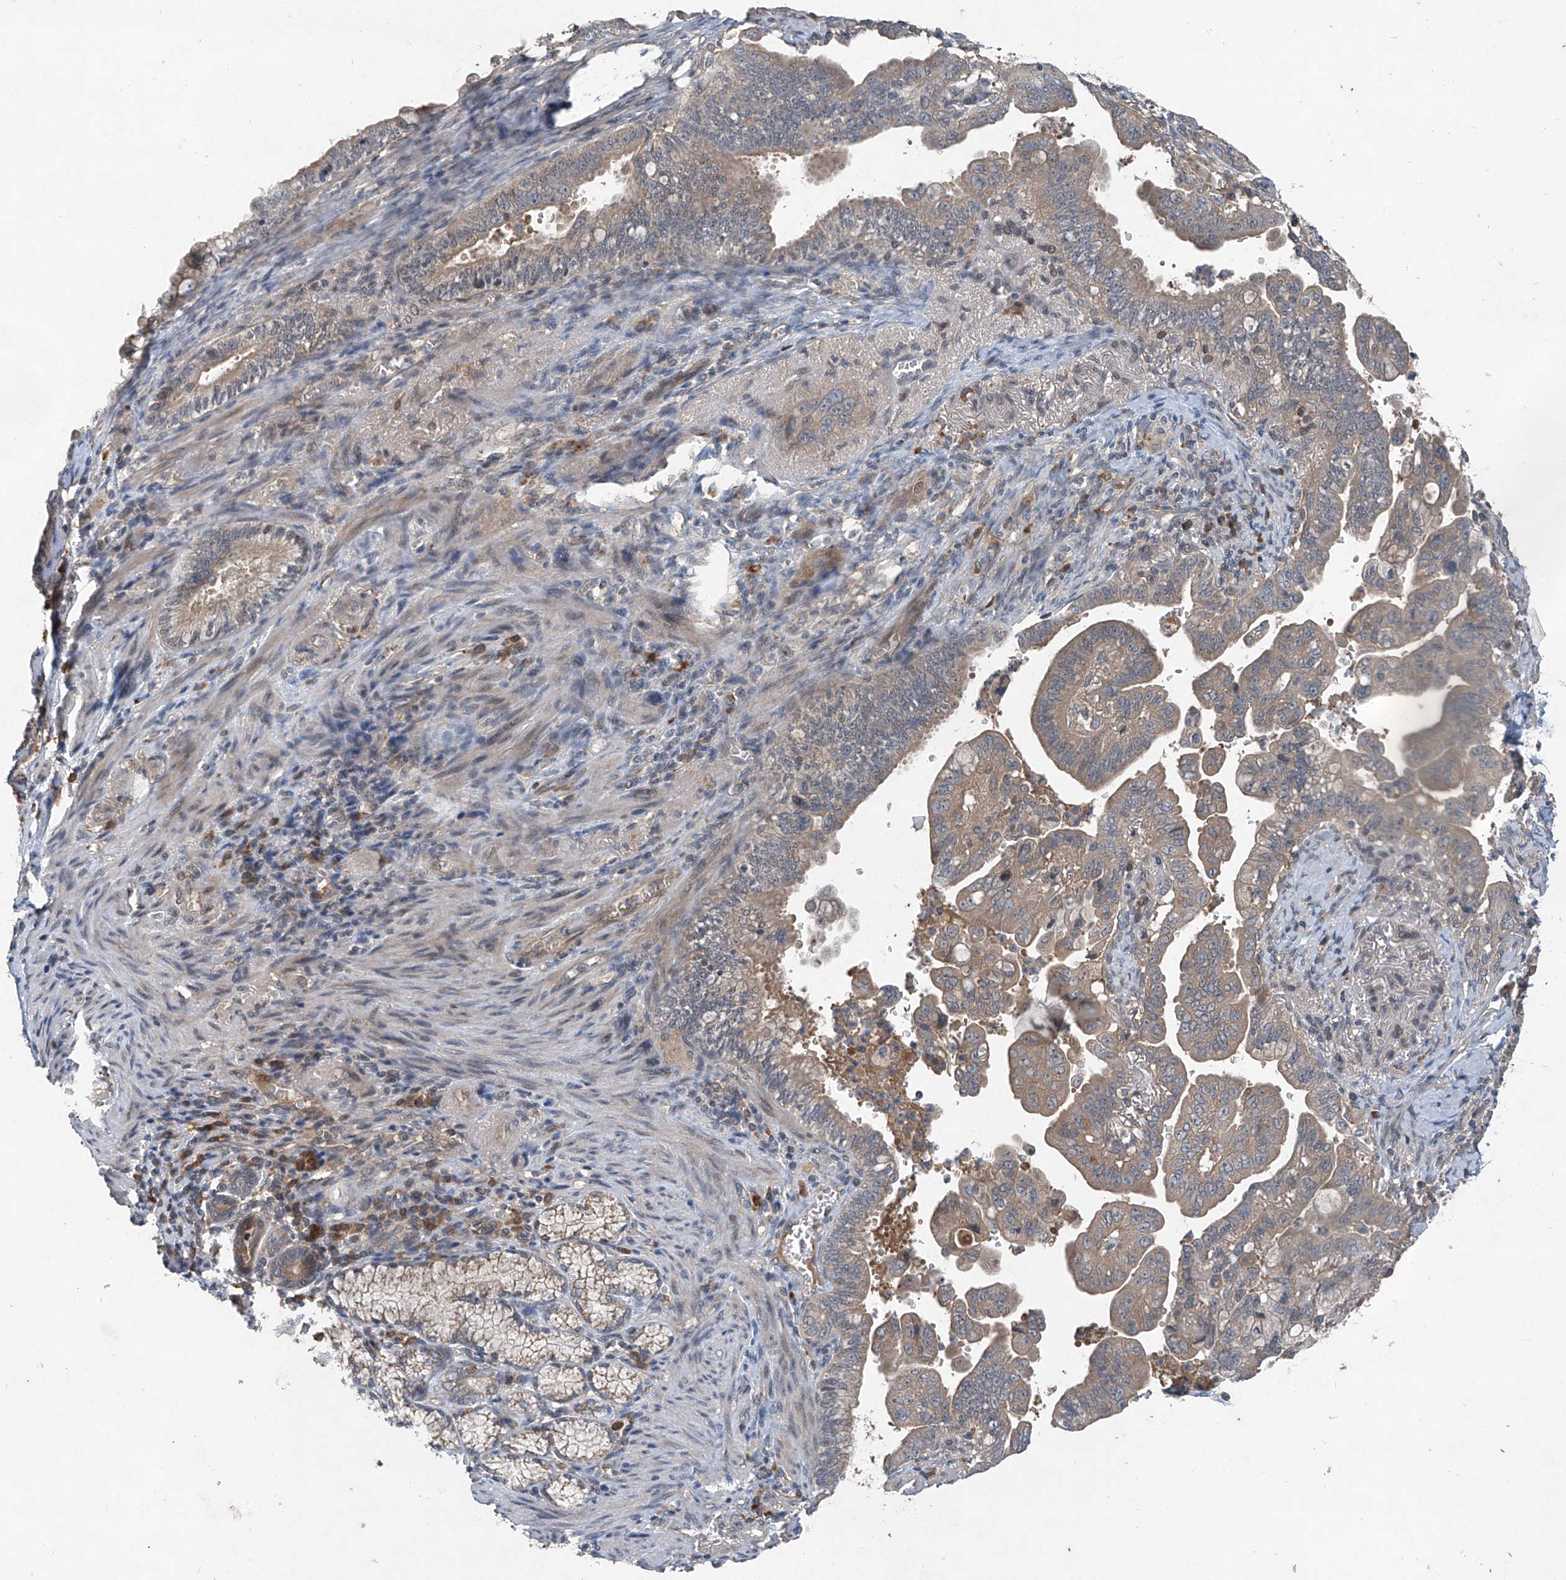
{"staining": {"intensity": "weak", "quantity": ">75%", "location": "cytoplasmic/membranous"}, "tissue": "pancreatic cancer", "cell_type": "Tumor cells", "image_type": "cancer", "snomed": [{"axis": "morphology", "description": "Adenocarcinoma, NOS"}, {"axis": "topography", "description": "Pancreas"}], "caption": "The micrograph exhibits immunohistochemical staining of pancreatic cancer. There is weak cytoplasmic/membranous expression is identified in approximately >75% of tumor cells. Using DAB (brown) and hematoxylin (blue) stains, captured at high magnification using brightfield microscopy.", "gene": "FOXRED2", "patient": {"sex": "male", "age": 70}}